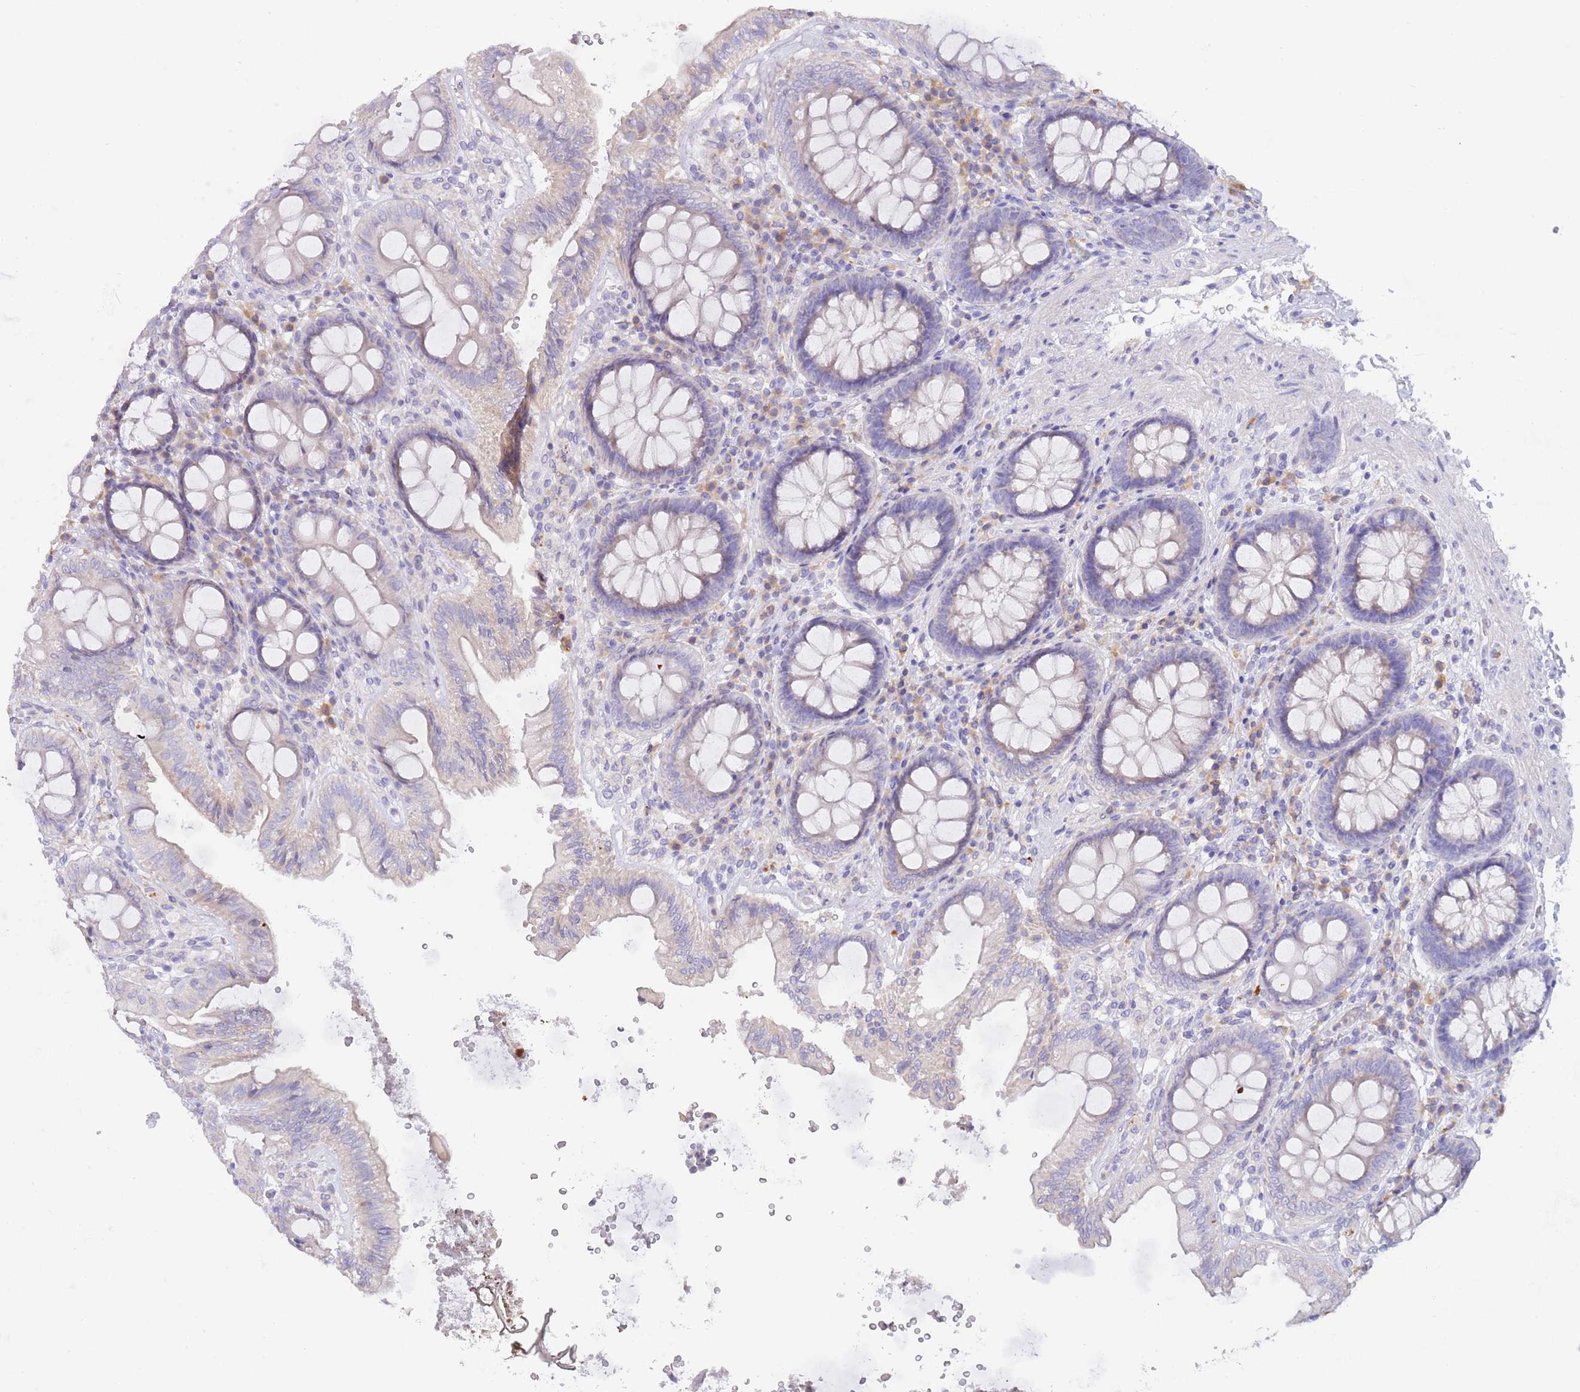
{"staining": {"intensity": "negative", "quantity": "none", "location": "none"}, "tissue": "colon", "cell_type": "Endothelial cells", "image_type": "normal", "snomed": [{"axis": "morphology", "description": "Normal tissue, NOS"}, {"axis": "topography", "description": "Colon"}], "caption": "DAB (3,3'-diaminobenzidine) immunohistochemical staining of unremarkable human colon shows no significant staining in endothelial cells. Brightfield microscopy of immunohistochemistry stained with DAB (3,3'-diaminobenzidine) (brown) and hematoxylin (blue), captured at high magnification.", "gene": "CCDC149", "patient": {"sex": "male", "age": 84}}